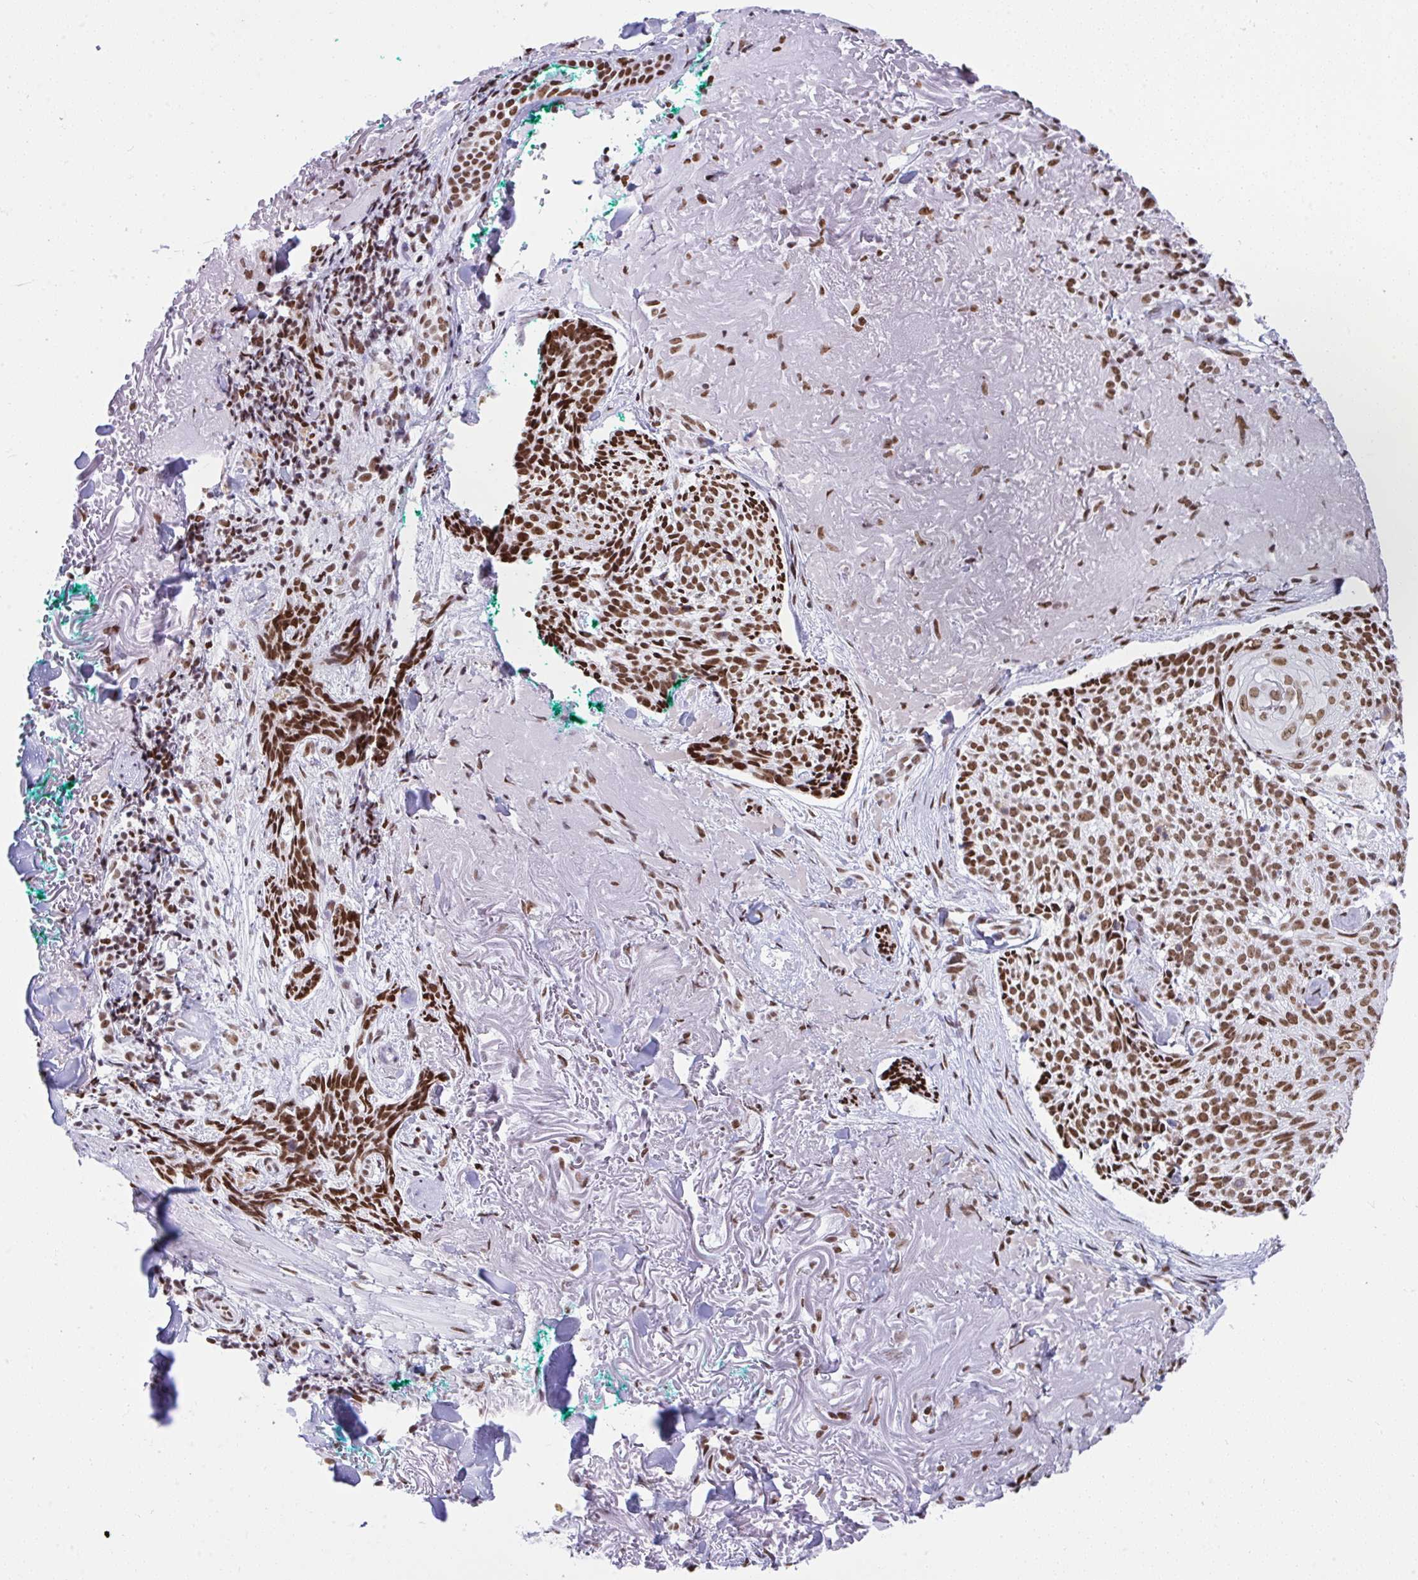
{"staining": {"intensity": "strong", "quantity": ">75%", "location": "nuclear"}, "tissue": "skin cancer", "cell_type": "Tumor cells", "image_type": "cancer", "snomed": [{"axis": "morphology", "description": "Basal cell carcinoma"}, {"axis": "topography", "description": "Skin"}, {"axis": "topography", "description": "Skin of face"}], "caption": "Skin basal cell carcinoma stained with immunohistochemistry exhibits strong nuclear positivity in approximately >75% of tumor cells.", "gene": "DDX52", "patient": {"sex": "female", "age": 95}}